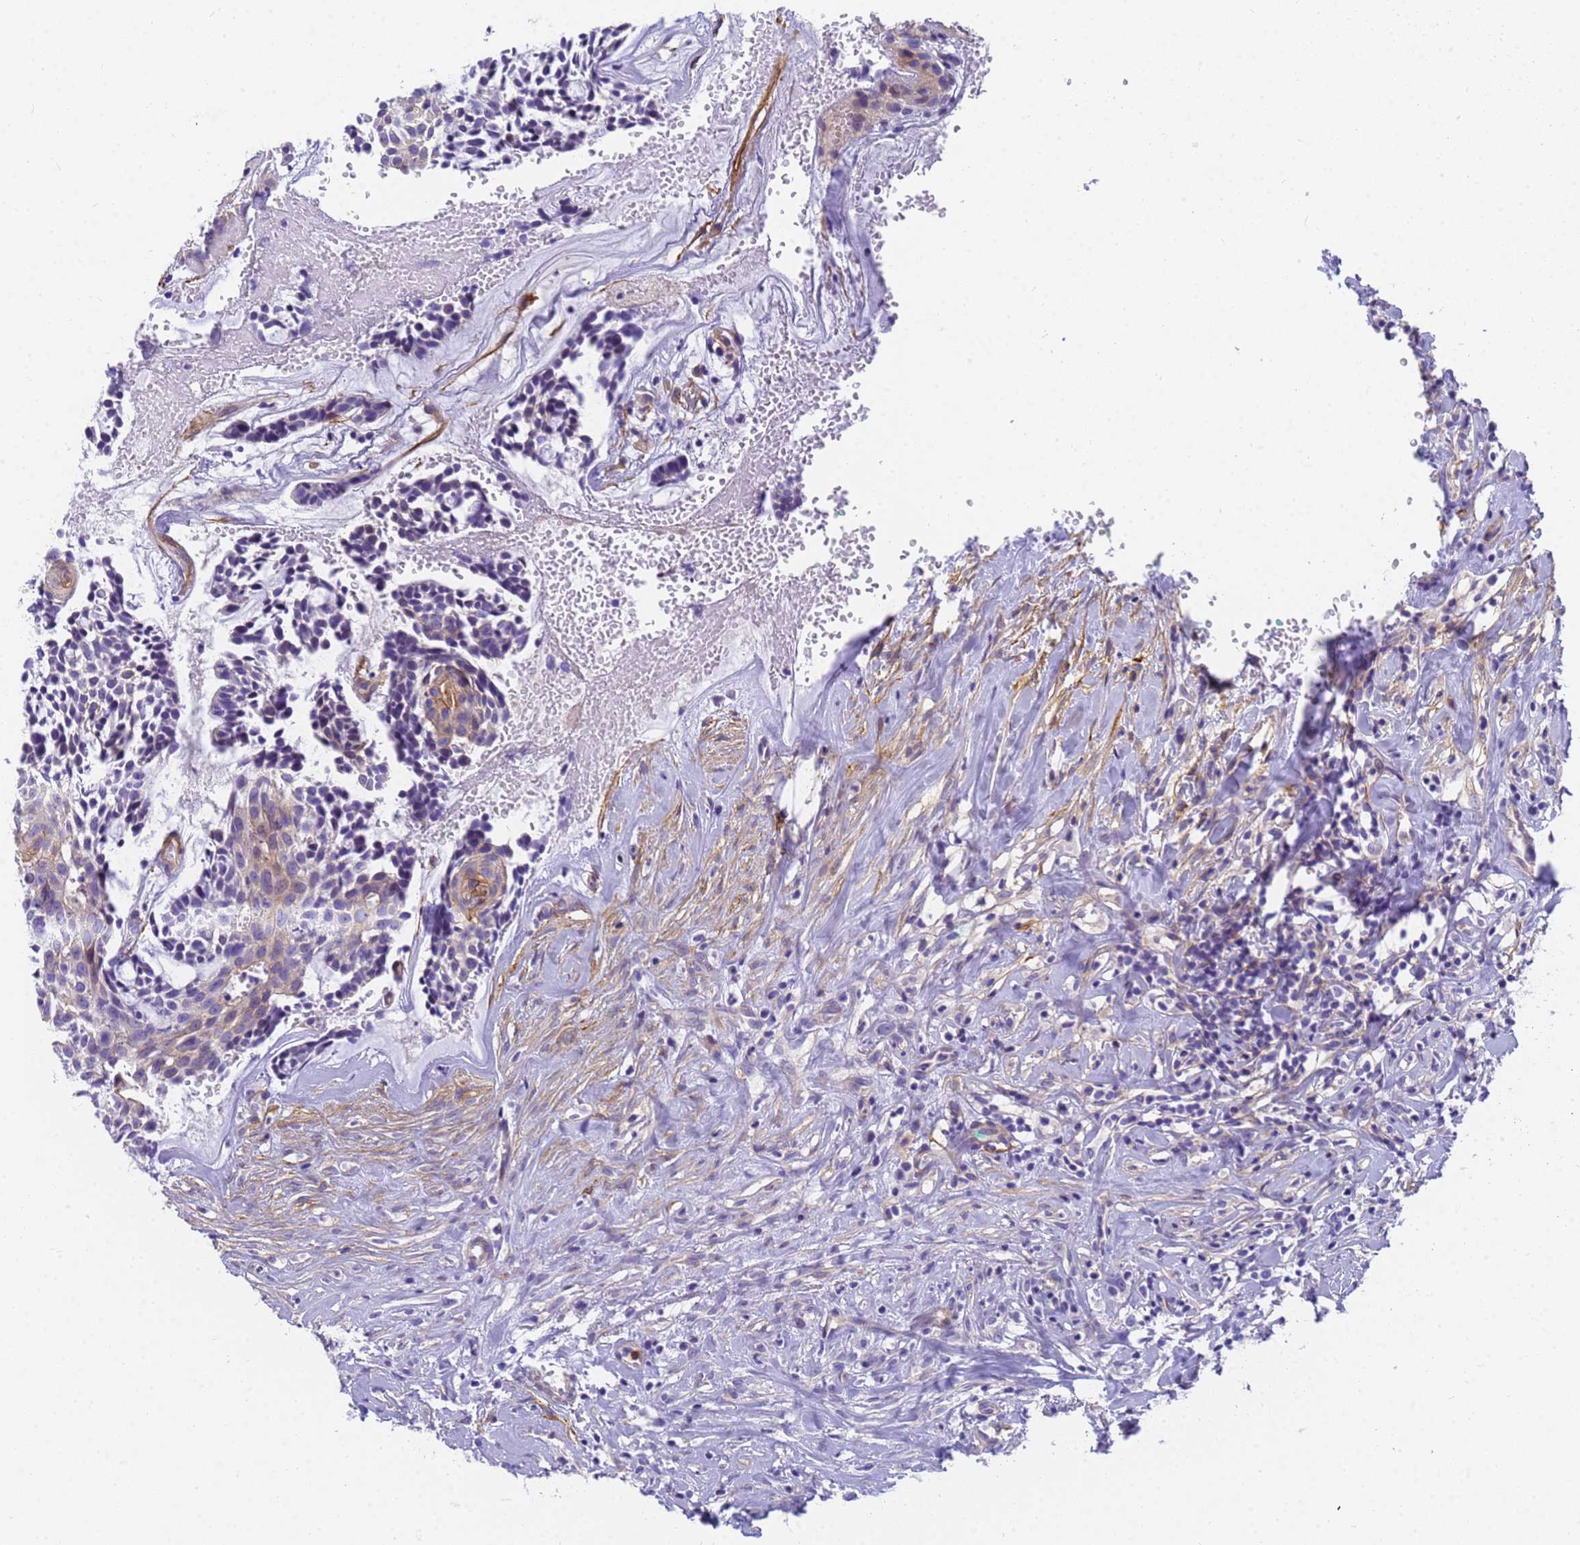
{"staining": {"intensity": "moderate", "quantity": "<25%", "location": "cytoplasmic/membranous"}, "tissue": "head and neck cancer", "cell_type": "Tumor cells", "image_type": "cancer", "snomed": [{"axis": "morphology", "description": "Normal tissue, NOS"}, {"axis": "morphology", "description": "Adenocarcinoma, NOS"}, {"axis": "topography", "description": "Subcutis"}, {"axis": "topography", "description": "Nasopharynx"}, {"axis": "topography", "description": "Head-Neck"}], "caption": "Human head and neck cancer (adenocarcinoma) stained with a brown dye exhibits moderate cytoplasmic/membranous positive staining in about <25% of tumor cells.", "gene": "MVB12A", "patient": {"sex": "female", "age": 73}}